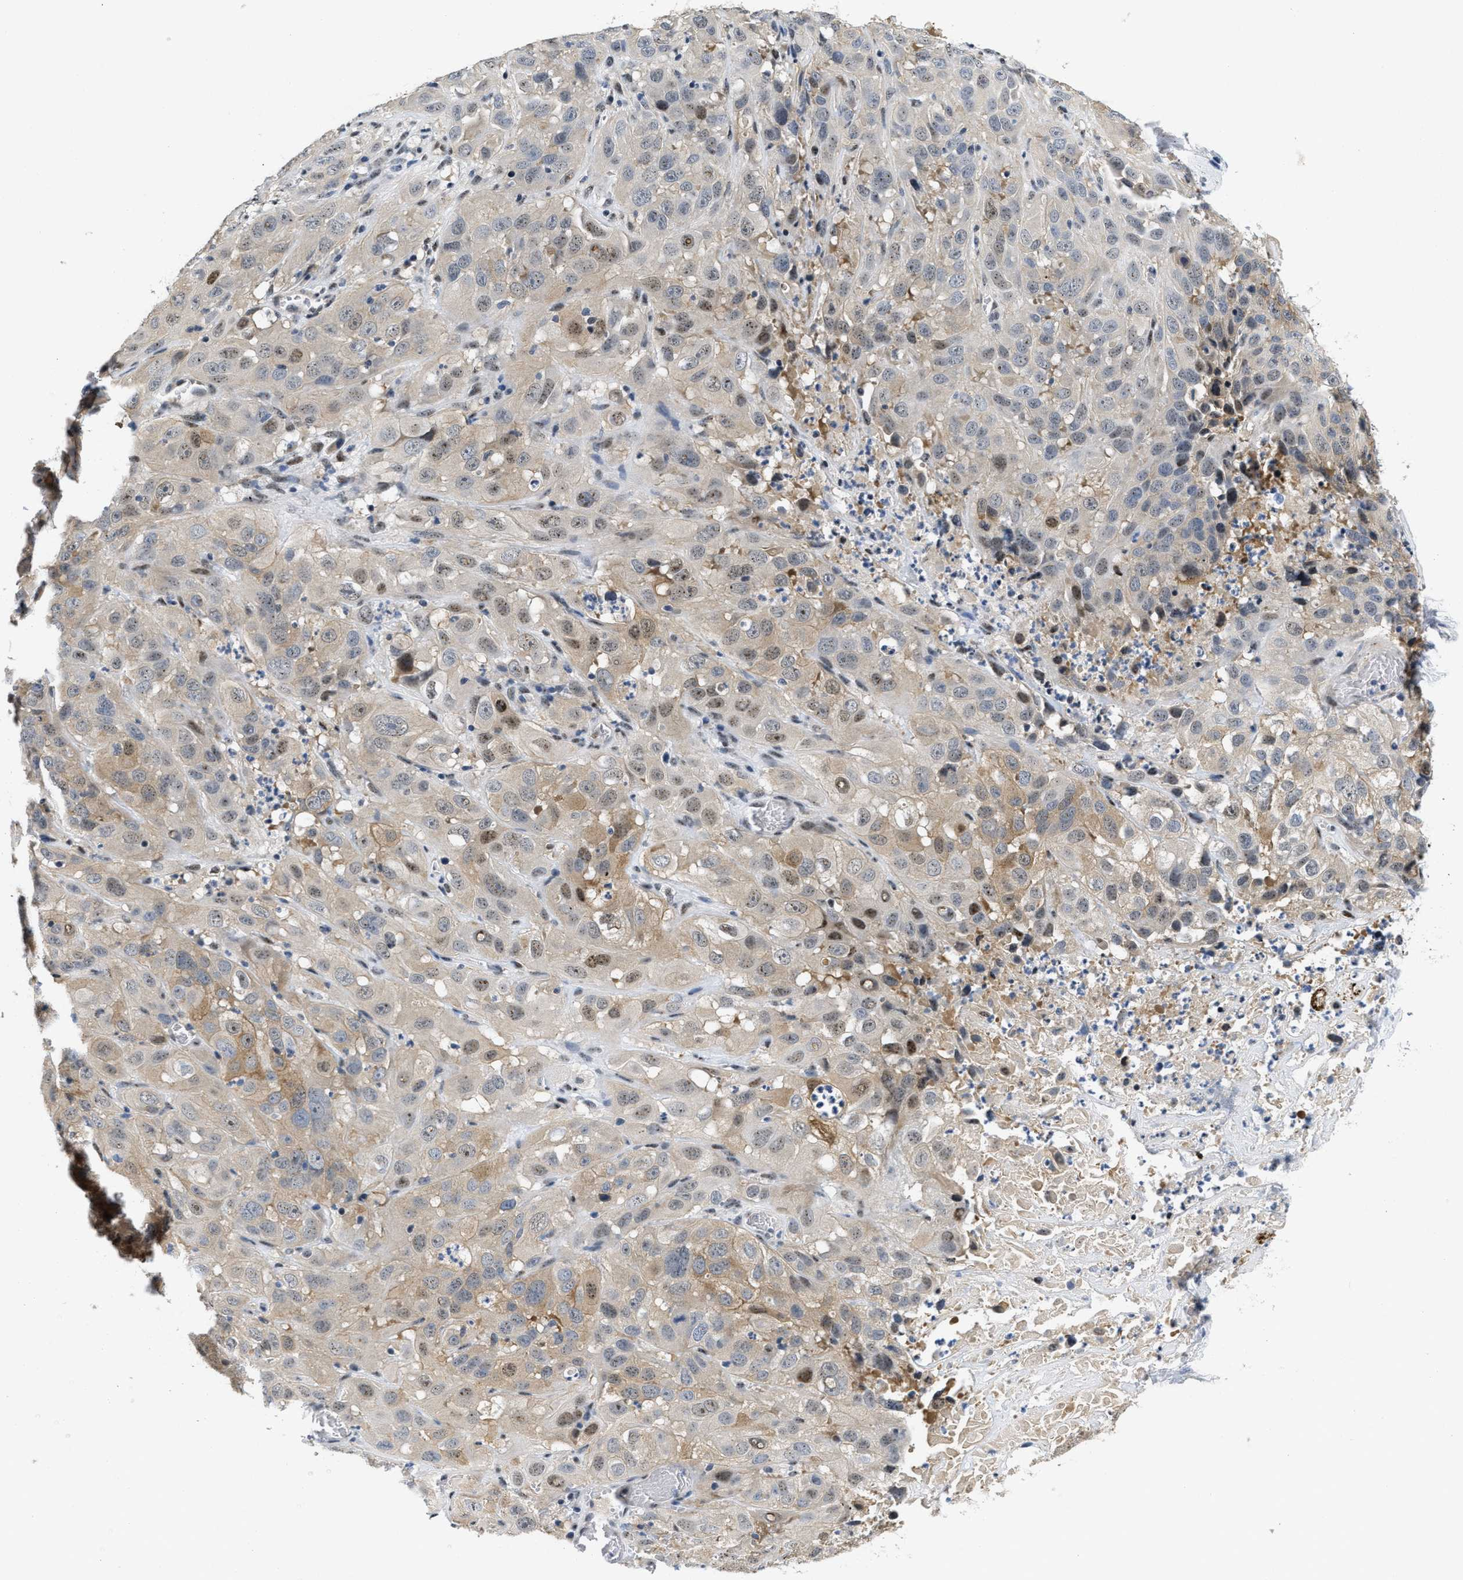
{"staining": {"intensity": "strong", "quantity": "<25%", "location": "cytoplasmic/membranous,nuclear"}, "tissue": "cervical cancer", "cell_type": "Tumor cells", "image_type": "cancer", "snomed": [{"axis": "morphology", "description": "Squamous cell carcinoma, NOS"}, {"axis": "topography", "description": "Cervix"}], "caption": "This is a photomicrograph of immunohistochemistry (IHC) staining of cervical cancer, which shows strong positivity in the cytoplasmic/membranous and nuclear of tumor cells.", "gene": "VIP", "patient": {"sex": "female", "age": 32}}